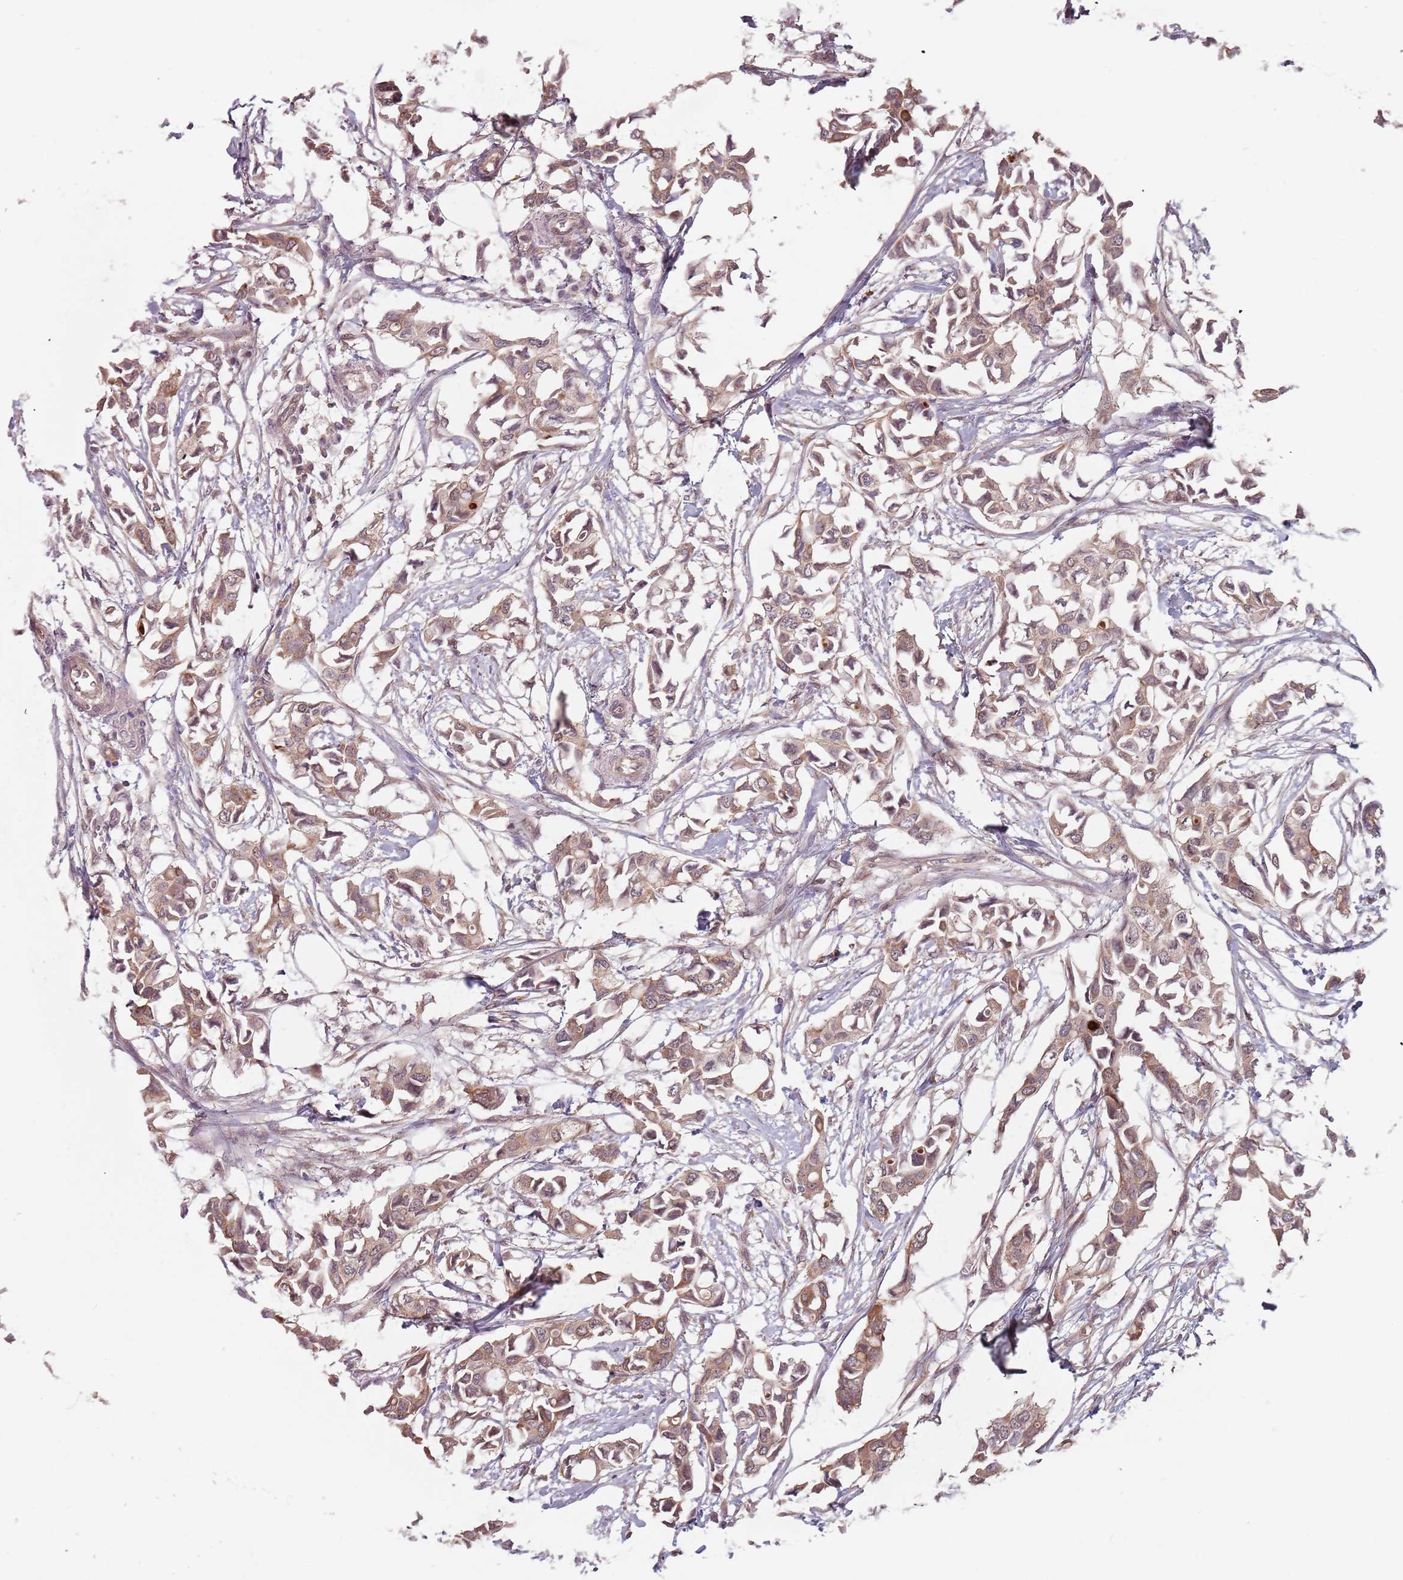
{"staining": {"intensity": "moderate", "quantity": ">75%", "location": "cytoplasmic/membranous"}, "tissue": "breast cancer", "cell_type": "Tumor cells", "image_type": "cancer", "snomed": [{"axis": "morphology", "description": "Duct carcinoma"}, {"axis": "topography", "description": "Breast"}], "caption": "The micrograph exhibits staining of breast cancer, revealing moderate cytoplasmic/membranous protein staining (brown color) within tumor cells.", "gene": "C3orf14", "patient": {"sex": "female", "age": 41}}